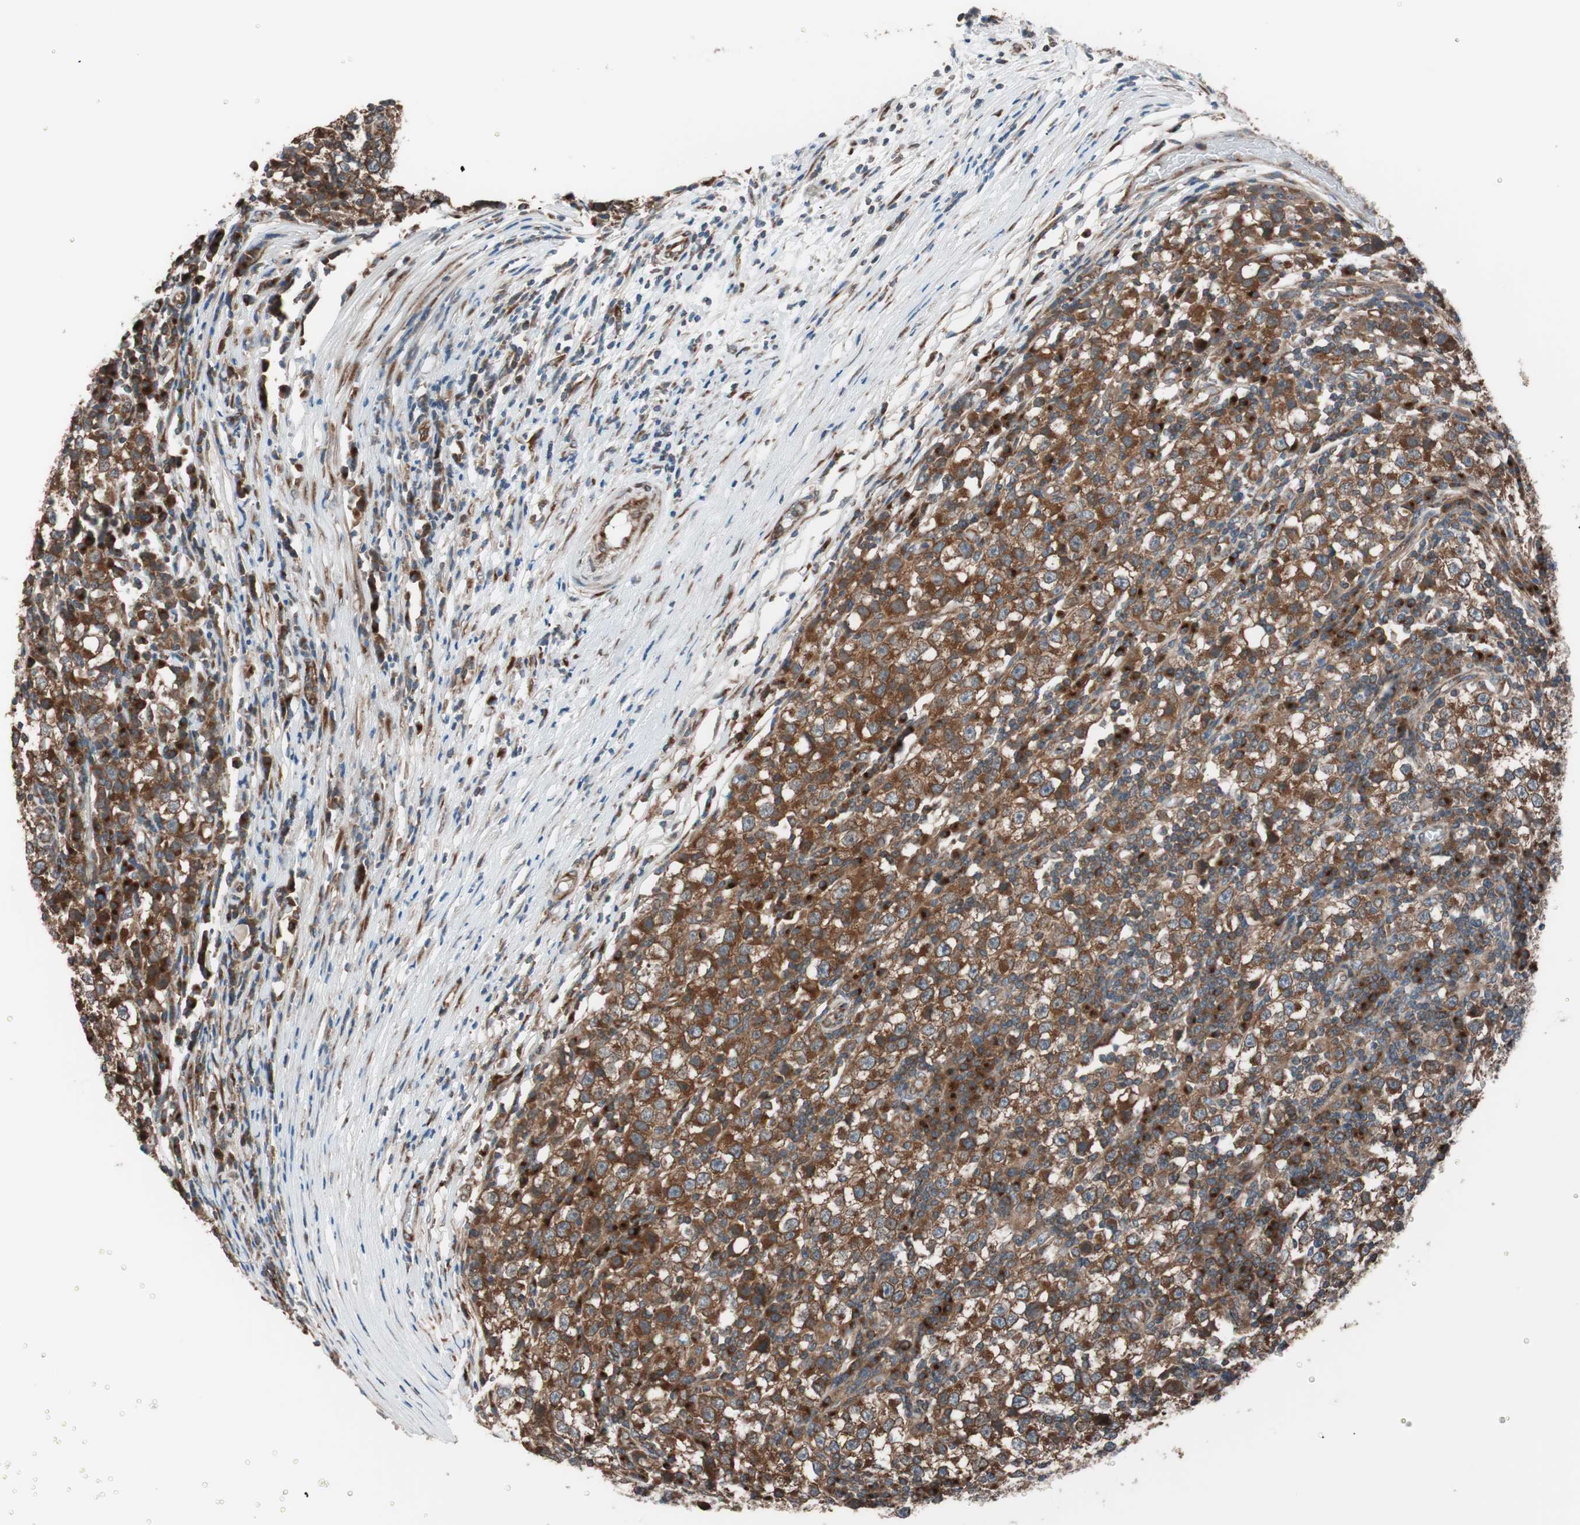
{"staining": {"intensity": "strong", "quantity": ">75%", "location": "cytoplasmic/membranous"}, "tissue": "testis cancer", "cell_type": "Tumor cells", "image_type": "cancer", "snomed": [{"axis": "morphology", "description": "Seminoma, NOS"}, {"axis": "topography", "description": "Testis"}], "caption": "Immunohistochemical staining of human testis seminoma exhibits high levels of strong cytoplasmic/membranous protein staining in approximately >75% of tumor cells. (DAB IHC, brown staining for protein, blue staining for nuclei).", "gene": "SEC31A", "patient": {"sex": "male", "age": 65}}